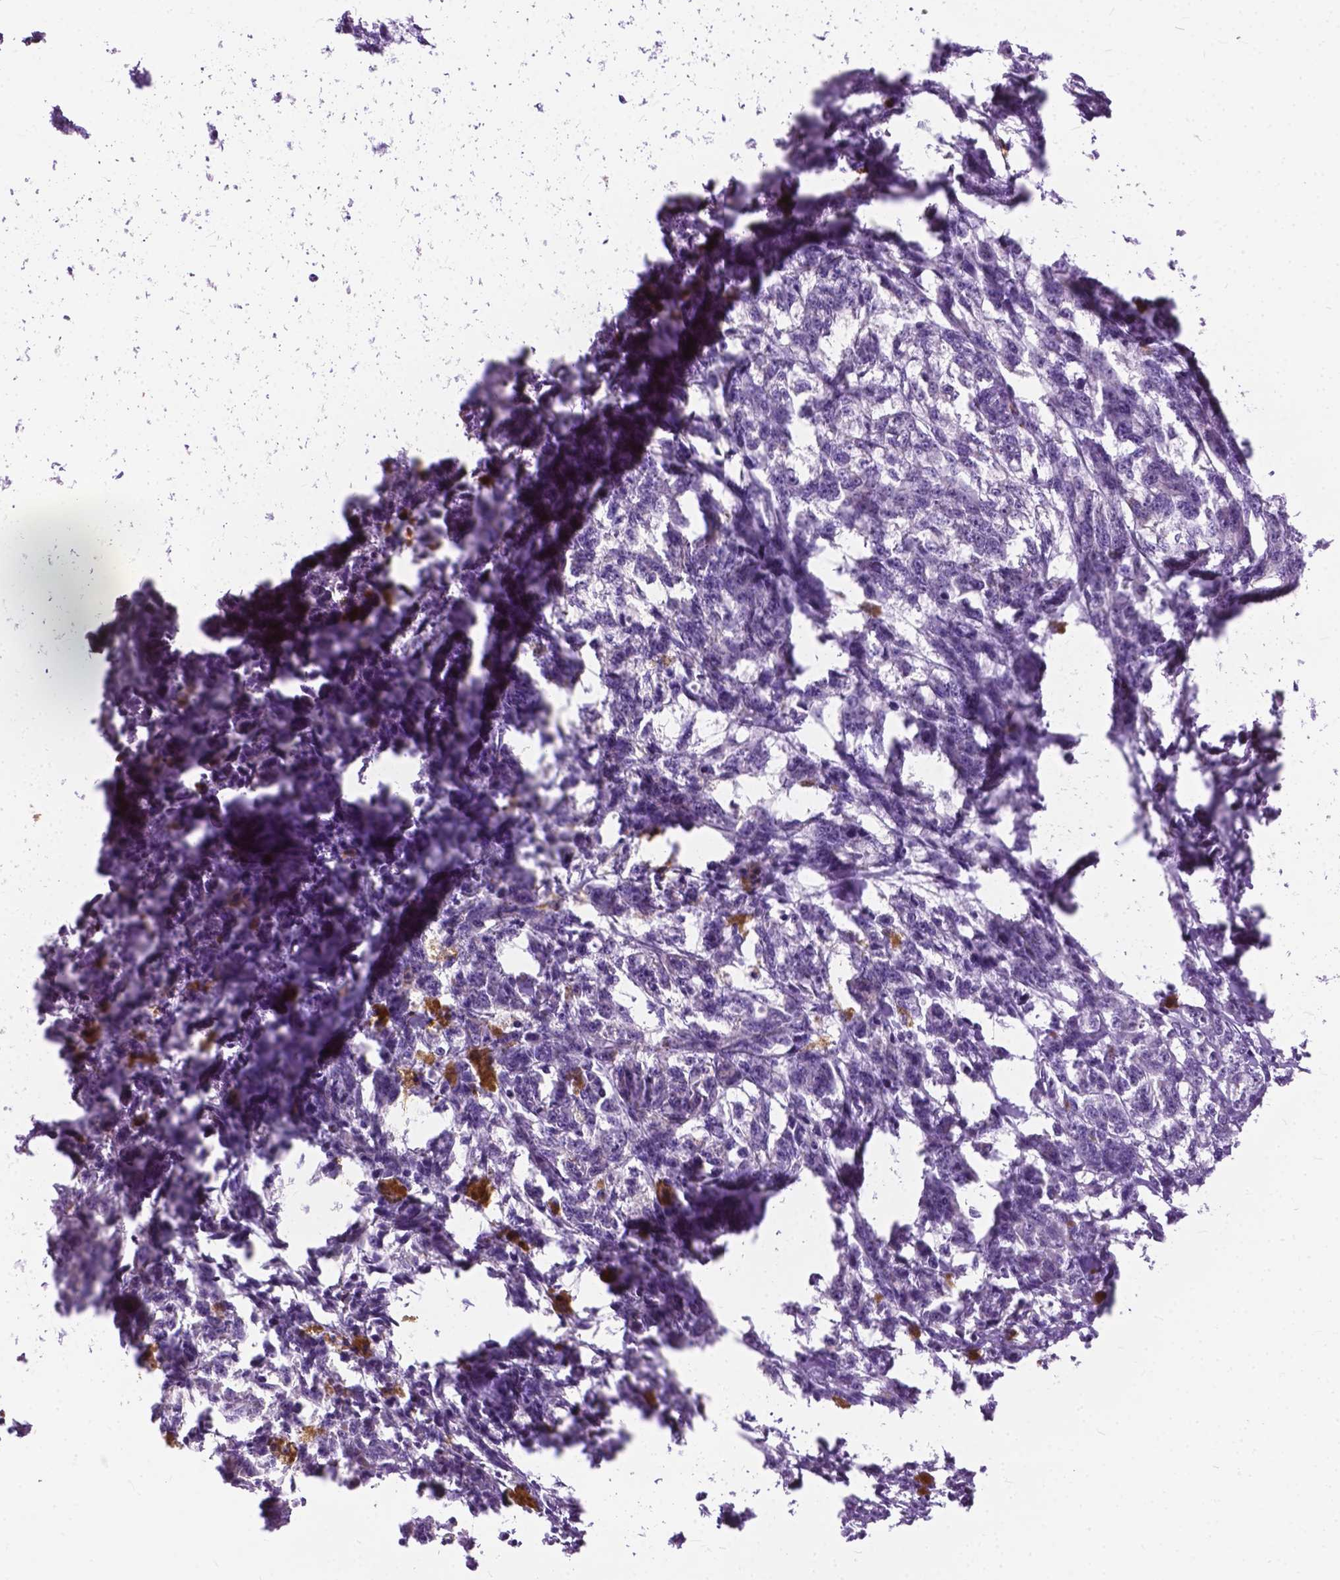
{"staining": {"intensity": "negative", "quantity": "none", "location": "none"}, "tissue": "melanoma", "cell_type": "Tumor cells", "image_type": "cancer", "snomed": [{"axis": "morphology", "description": "Malignant melanoma, NOS"}, {"axis": "topography", "description": "Skin"}], "caption": "Protein analysis of melanoma demonstrates no significant staining in tumor cells.", "gene": "GPR37L1", "patient": {"sex": "female", "age": 34}}